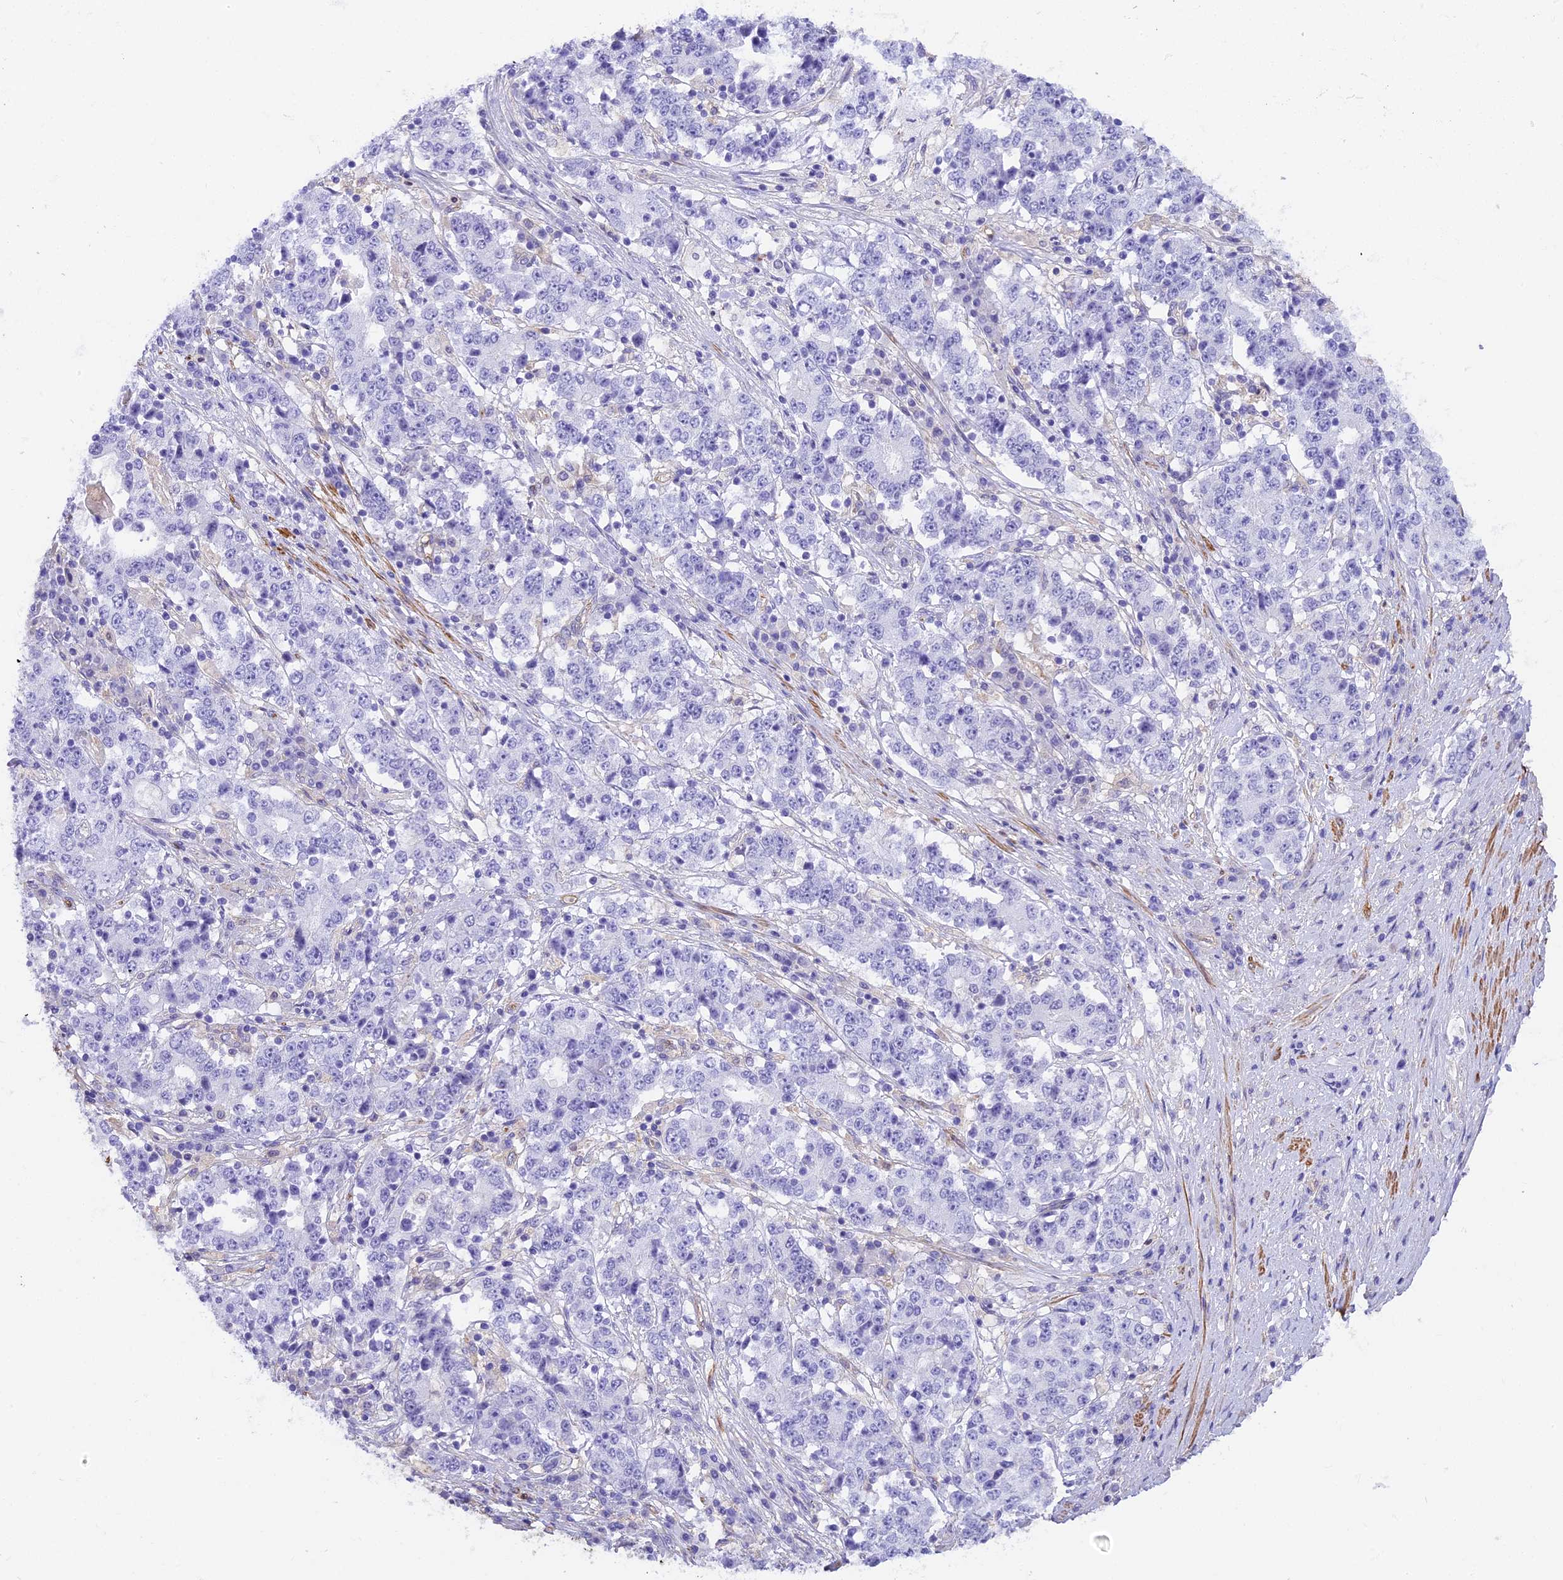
{"staining": {"intensity": "negative", "quantity": "none", "location": "none"}, "tissue": "stomach cancer", "cell_type": "Tumor cells", "image_type": "cancer", "snomed": [{"axis": "morphology", "description": "Adenocarcinoma, NOS"}, {"axis": "topography", "description": "Stomach"}], "caption": "Tumor cells are negative for protein expression in human stomach cancer (adenocarcinoma).", "gene": "HOMER3", "patient": {"sex": "male", "age": 59}}